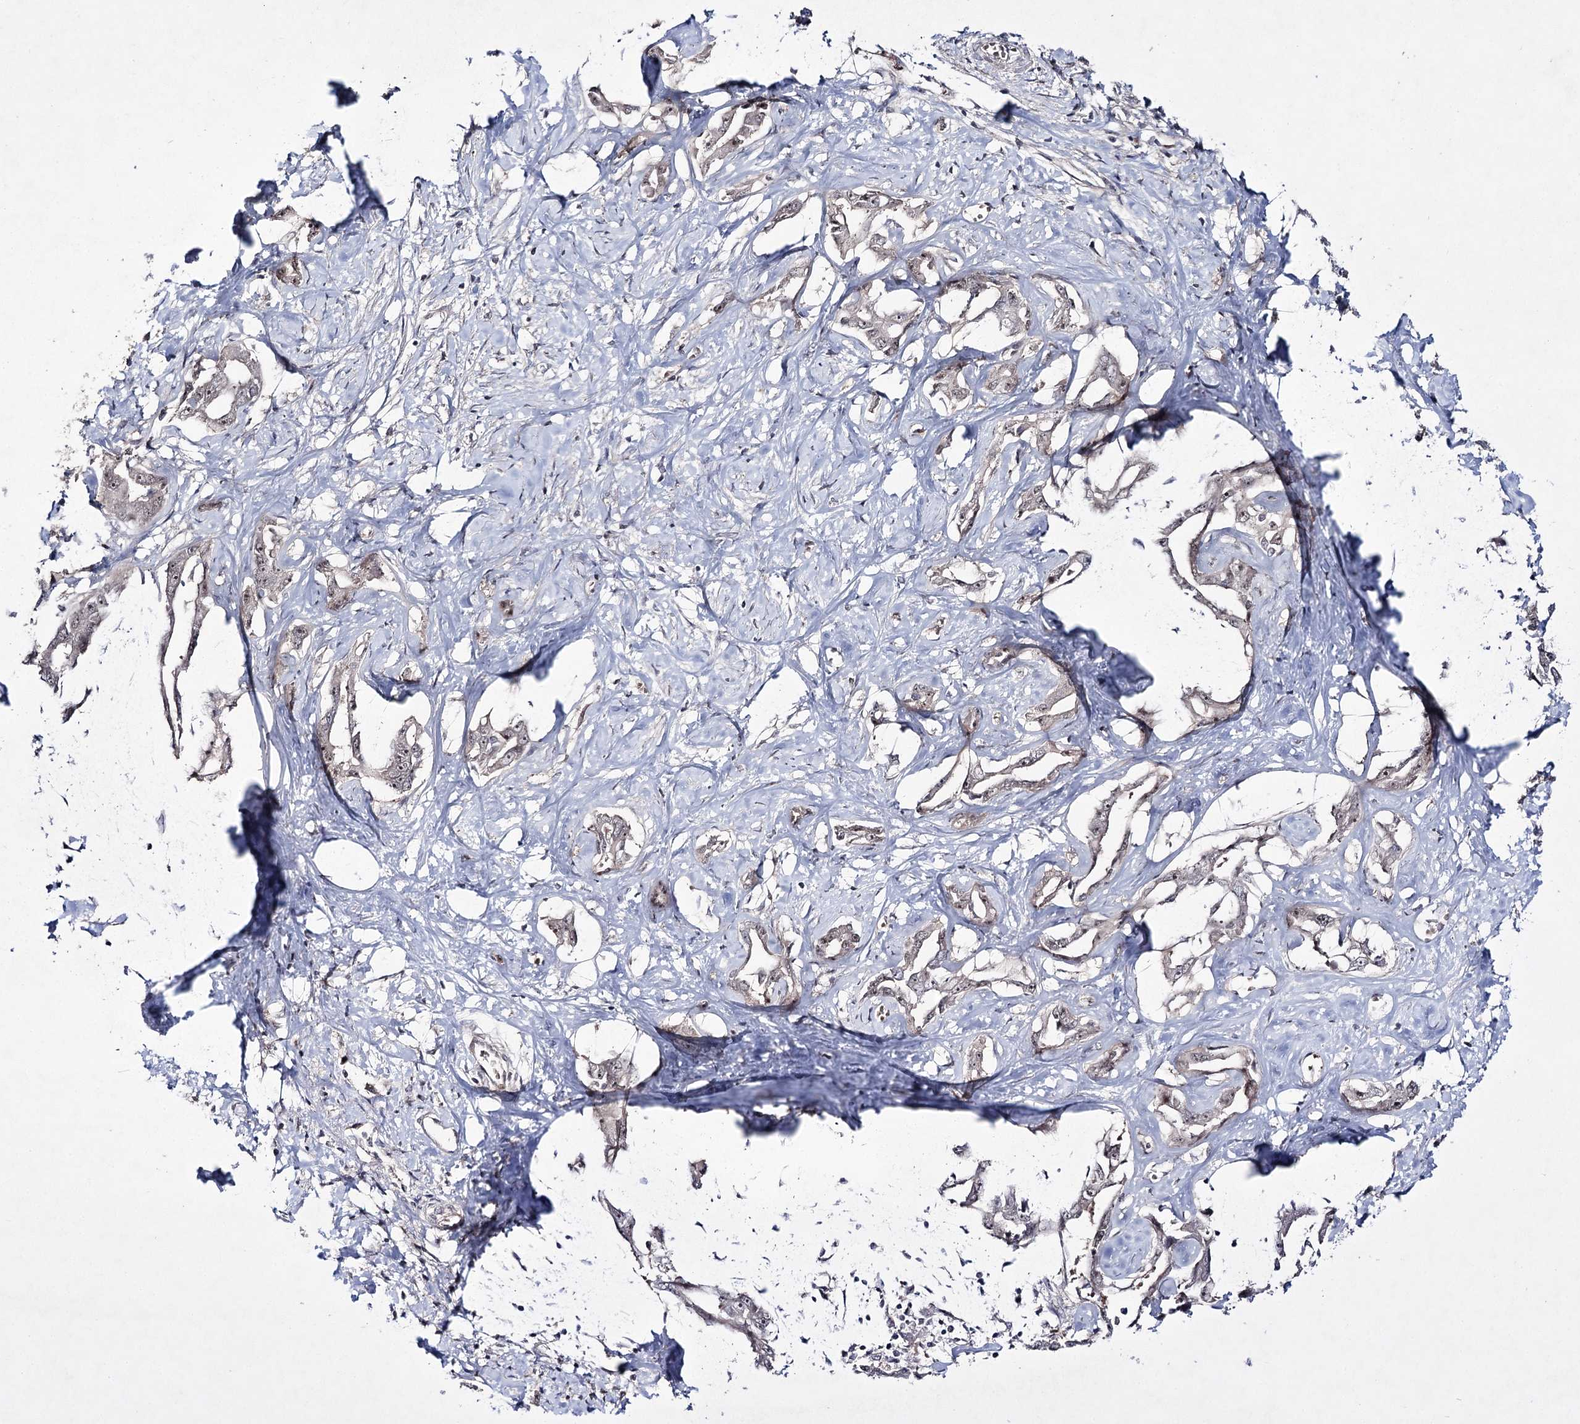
{"staining": {"intensity": "negative", "quantity": "none", "location": "none"}, "tissue": "liver cancer", "cell_type": "Tumor cells", "image_type": "cancer", "snomed": [{"axis": "morphology", "description": "Cholangiocarcinoma"}, {"axis": "topography", "description": "Liver"}], "caption": "High magnification brightfield microscopy of liver cancer (cholangiocarcinoma) stained with DAB (3,3'-diaminobenzidine) (brown) and counterstained with hematoxylin (blue): tumor cells show no significant staining.", "gene": "HOXC11", "patient": {"sex": "male", "age": 59}}